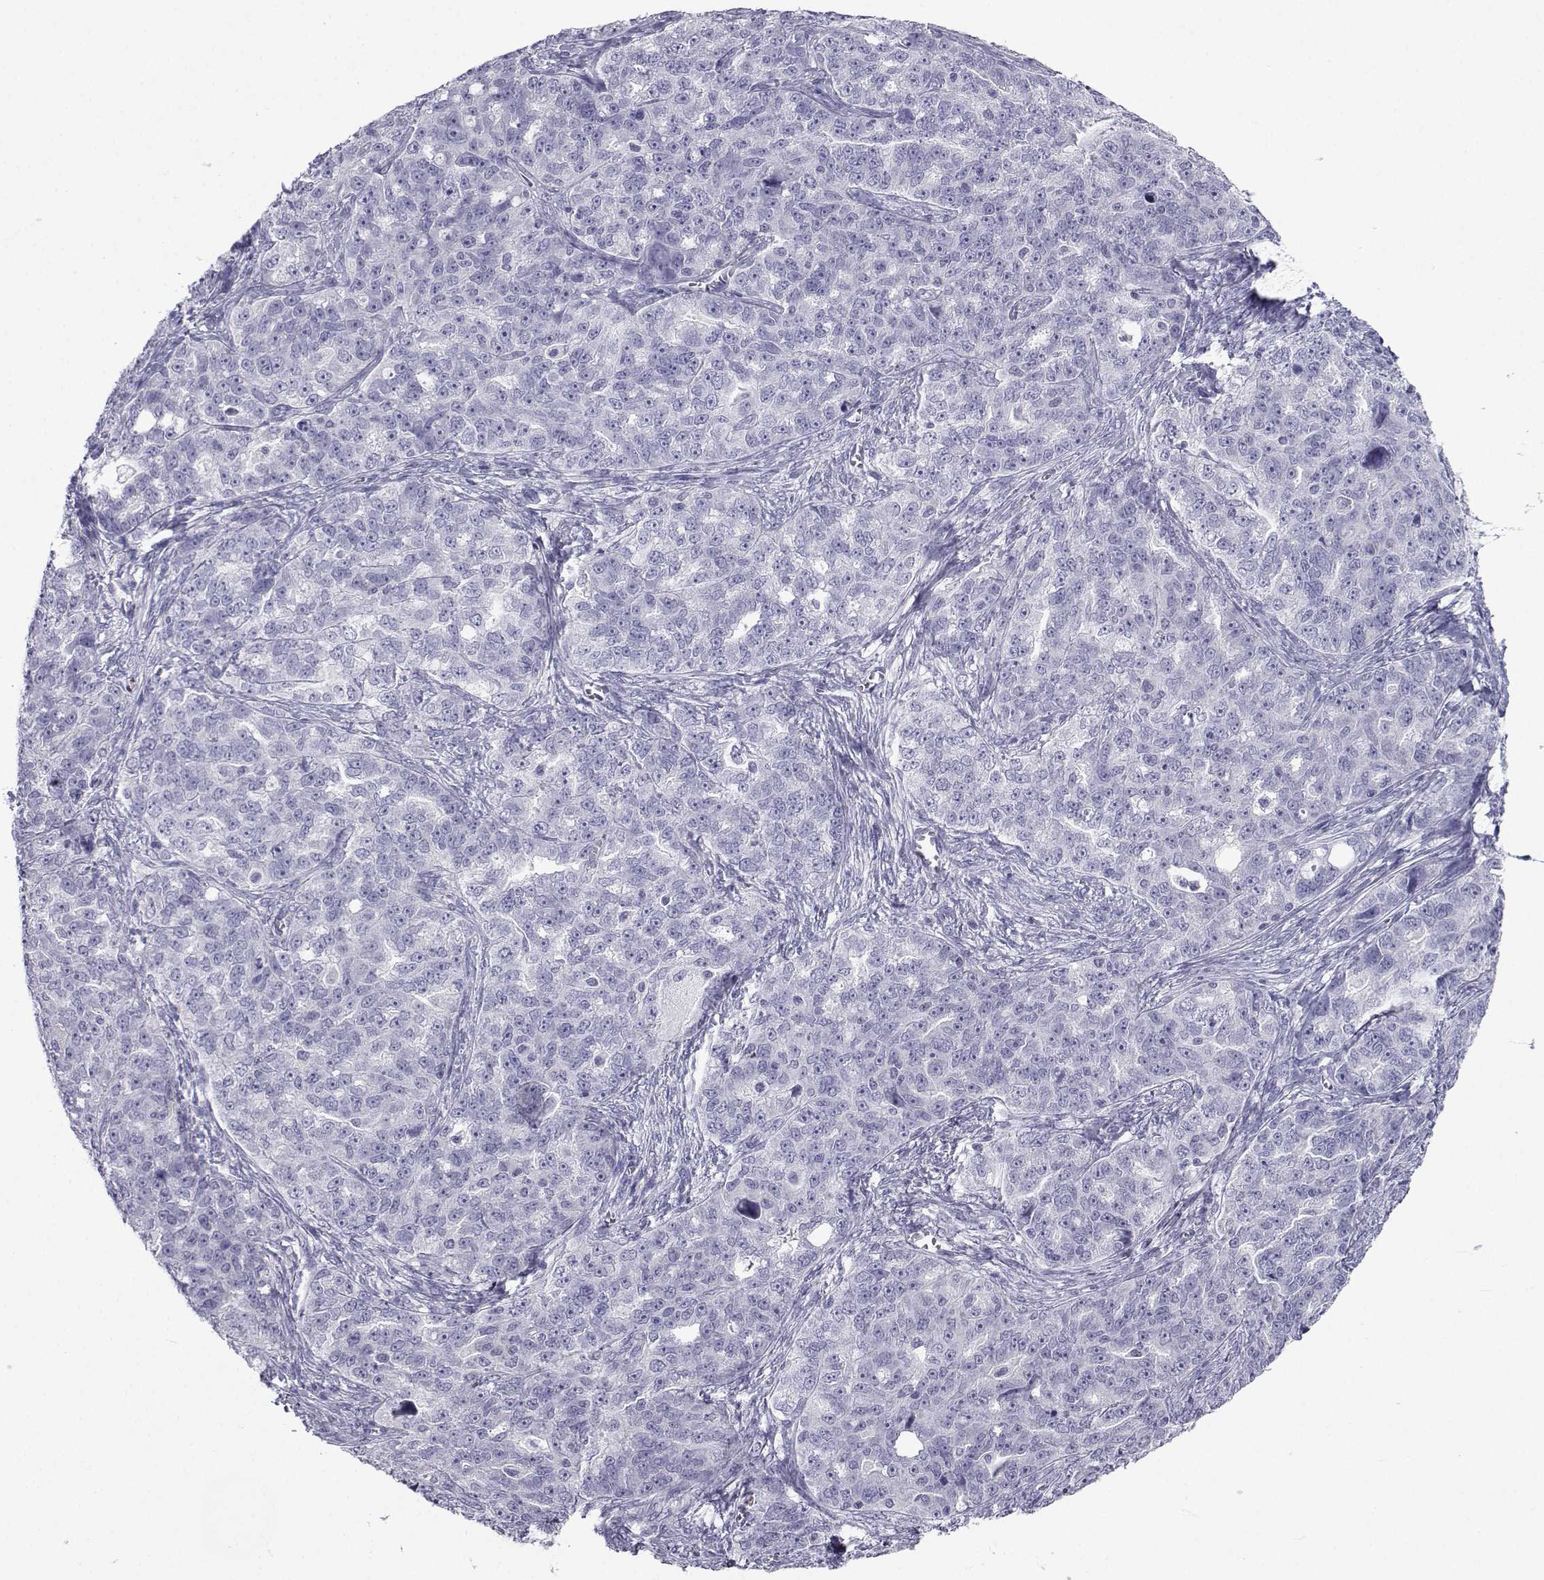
{"staining": {"intensity": "negative", "quantity": "none", "location": "none"}, "tissue": "ovarian cancer", "cell_type": "Tumor cells", "image_type": "cancer", "snomed": [{"axis": "morphology", "description": "Cystadenocarcinoma, serous, NOS"}, {"axis": "topography", "description": "Ovary"}], "caption": "Protein analysis of ovarian cancer displays no significant staining in tumor cells. (Brightfield microscopy of DAB immunohistochemistry at high magnification).", "gene": "PCSK1N", "patient": {"sex": "female", "age": 51}}